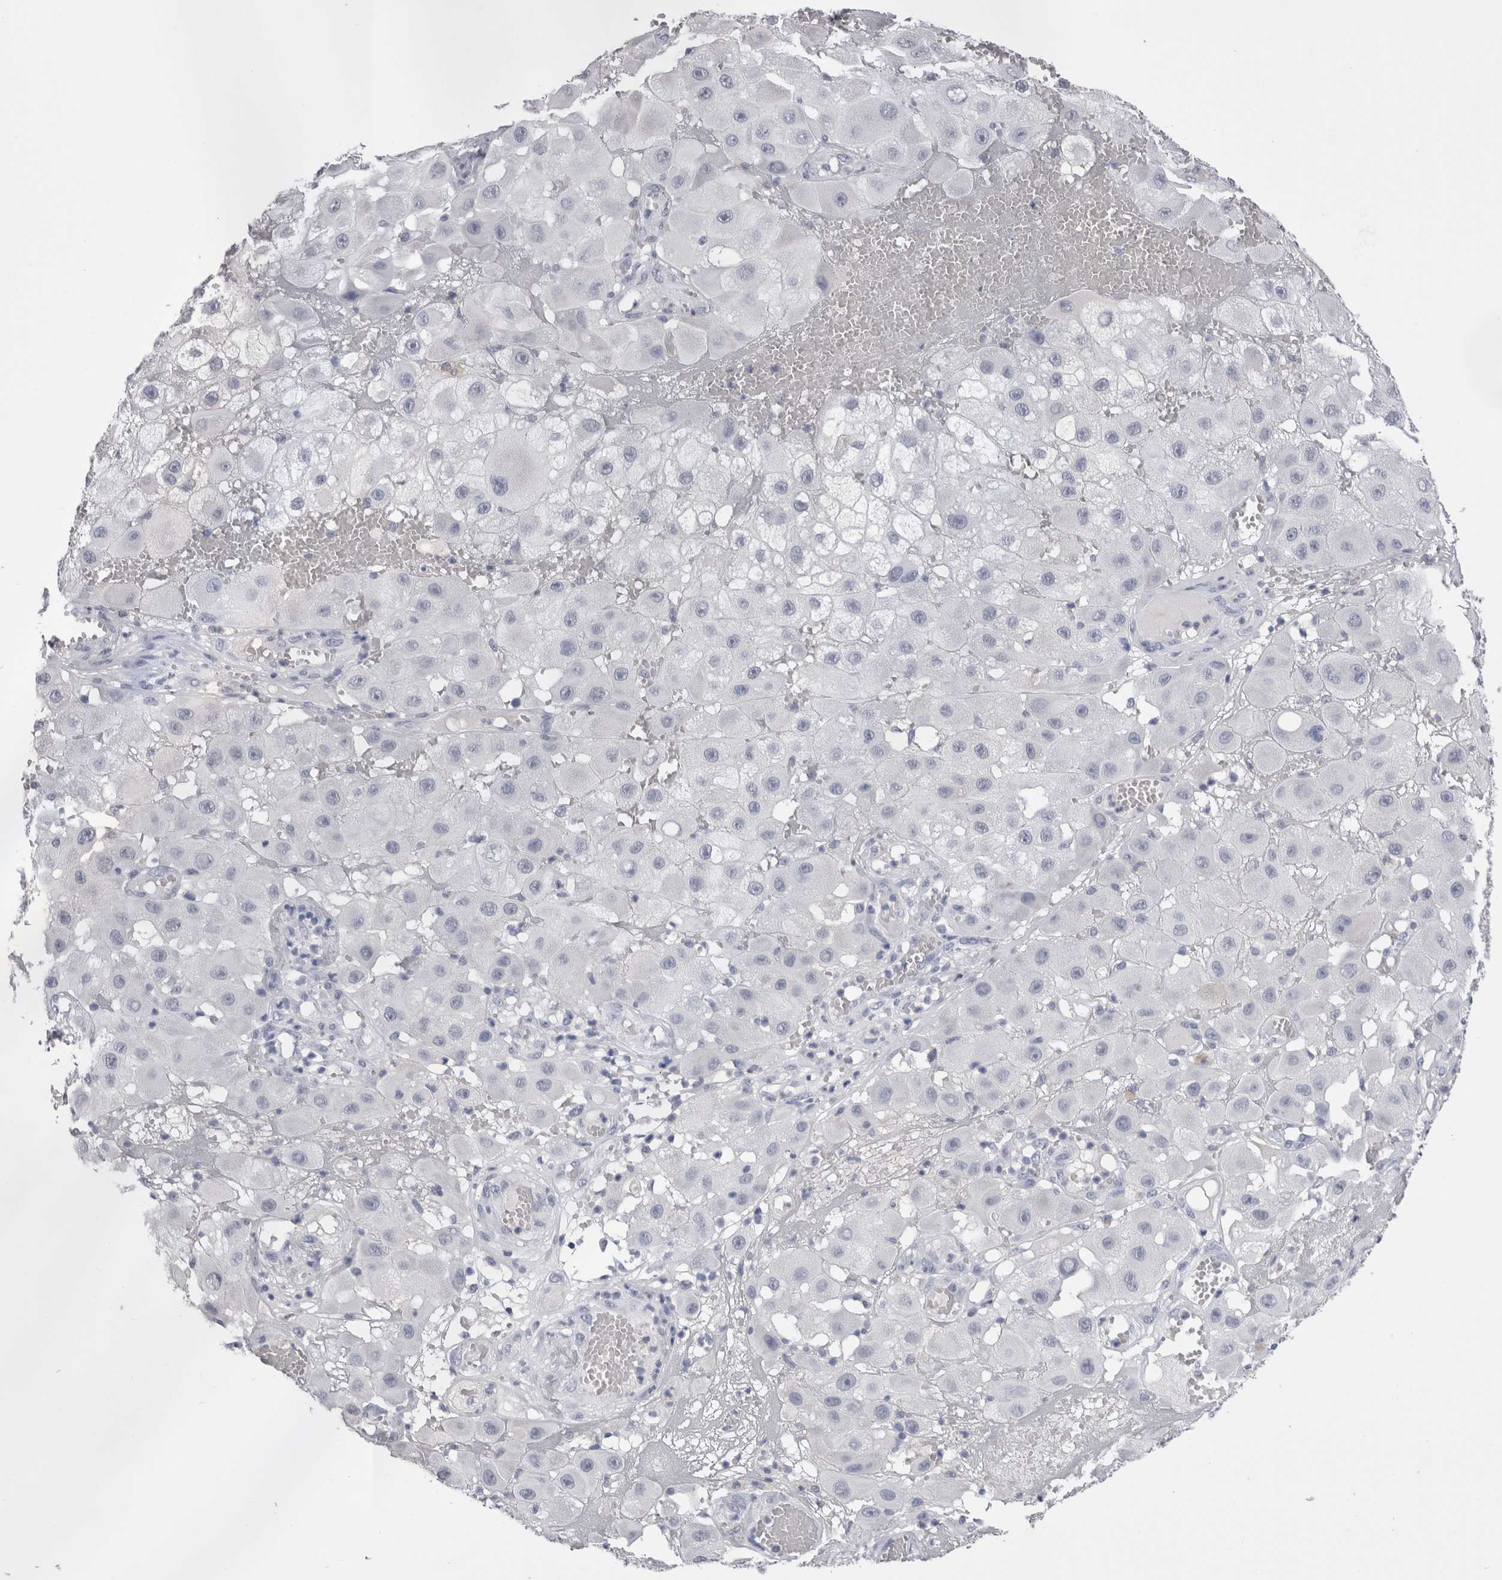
{"staining": {"intensity": "negative", "quantity": "none", "location": "none"}, "tissue": "melanoma", "cell_type": "Tumor cells", "image_type": "cancer", "snomed": [{"axis": "morphology", "description": "Malignant melanoma, NOS"}, {"axis": "topography", "description": "Skin"}], "caption": "An image of human melanoma is negative for staining in tumor cells.", "gene": "CDHR5", "patient": {"sex": "female", "age": 81}}